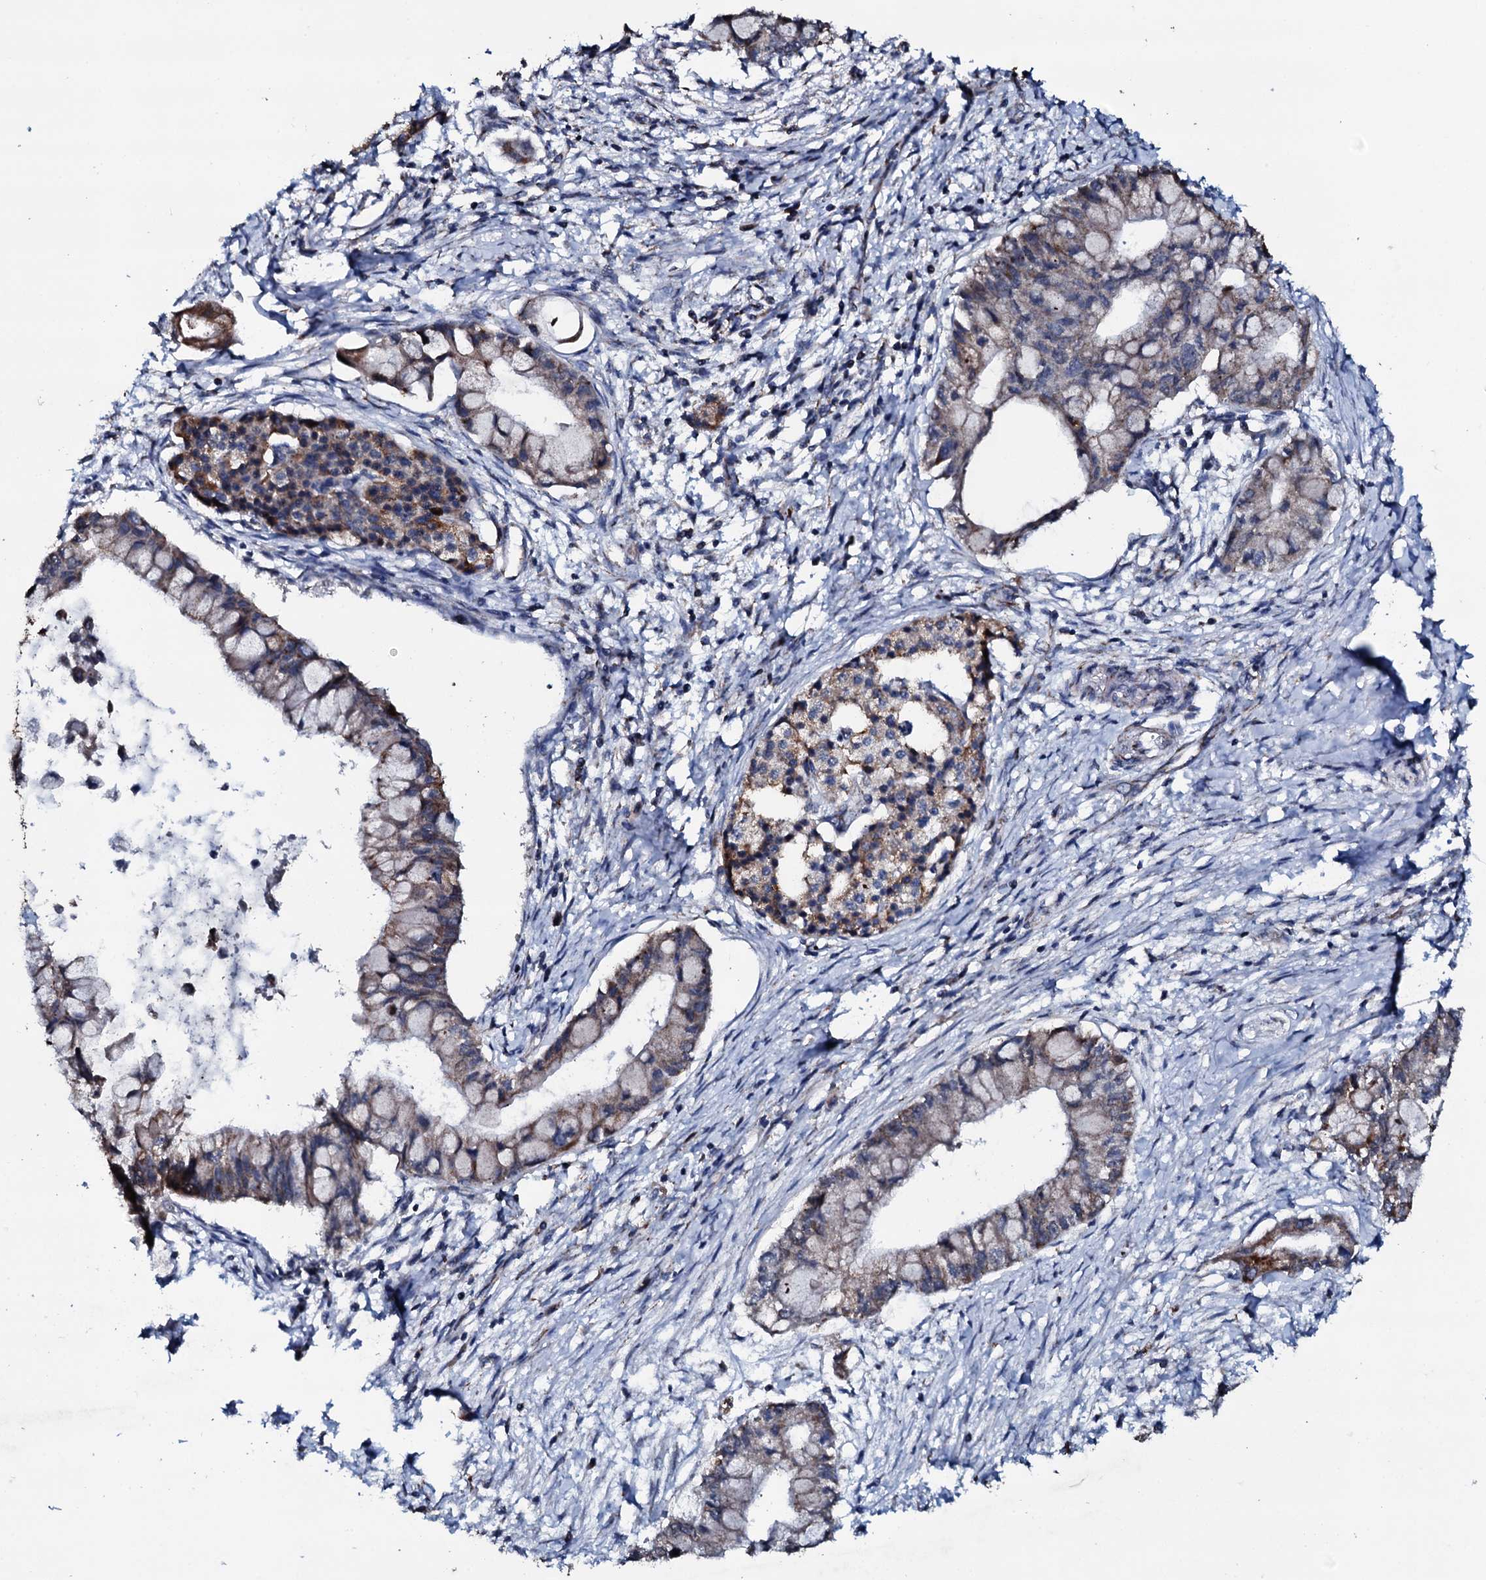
{"staining": {"intensity": "weak", "quantity": "25%-75%", "location": "cytoplasmic/membranous"}, "tissue": "pancreatic cancer", "cell_type": "Tumor cells", "image_type": "cancer", "snomed": [{"axis": "morphology", "description": "Adenocarcinoma, NOS"}, {"axis": "topography", "description": "Pancreas"}], "caption": "A low amount of weak cytoplasmic/membranous positivity is identified in about 25%-75% of tumor cells in pancreatic cancer tissue. (DAB (3,3'-diaminobenzidine) IHC, brown staining for protein, blue staining for nuclei).", "gene": "DYNC2I2", "patient": {"sex": "male", "age": 48}}